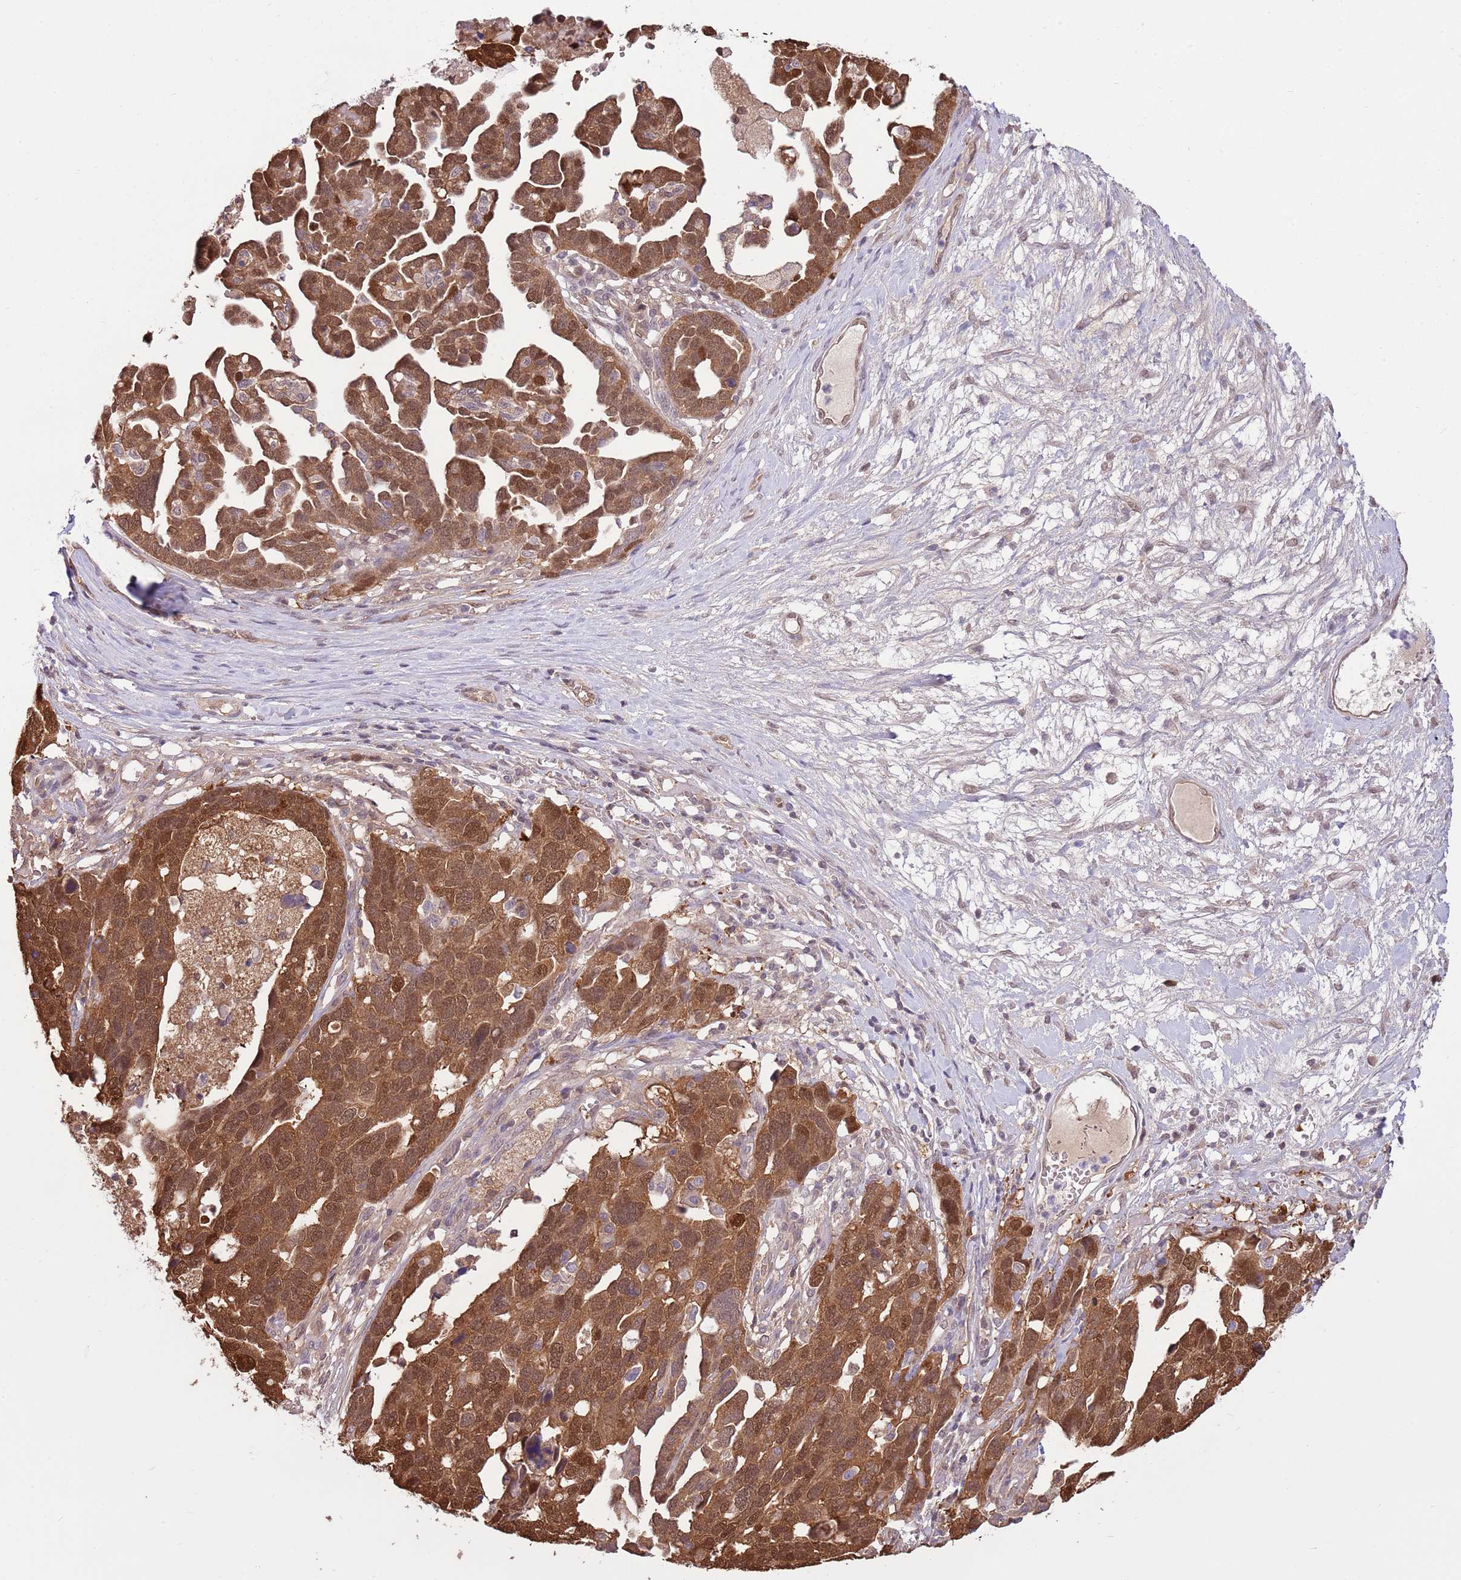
{"staining": {"intensity": "strong", "quantity": ">75%", "location": "cytoplasmic/membranous,nuclear"}, "tissue": "ovarian cancer", "cell_type": "Tumor cells", "image_type": "cancer", "snomed": [{"axis": "morphology", "description": "Cystadenocarcinoma, serous, NOS"}, {"axis": "topography", "description": "Ovary"}], "caption": "A high-resolution micrograph shows immunohistochemistry staining of ovarian serous cystadenocarcinoma, which displays strong cytoplasmic/membranous and nuclear positivity in about >75% of tumor cells. Using DAB (brown) and hematoxylin (blue) stains, captured at high magnification using brightfield microscopy.", "gene": "NSFL1C", "patient": {"sex": "female", "age": 54}}